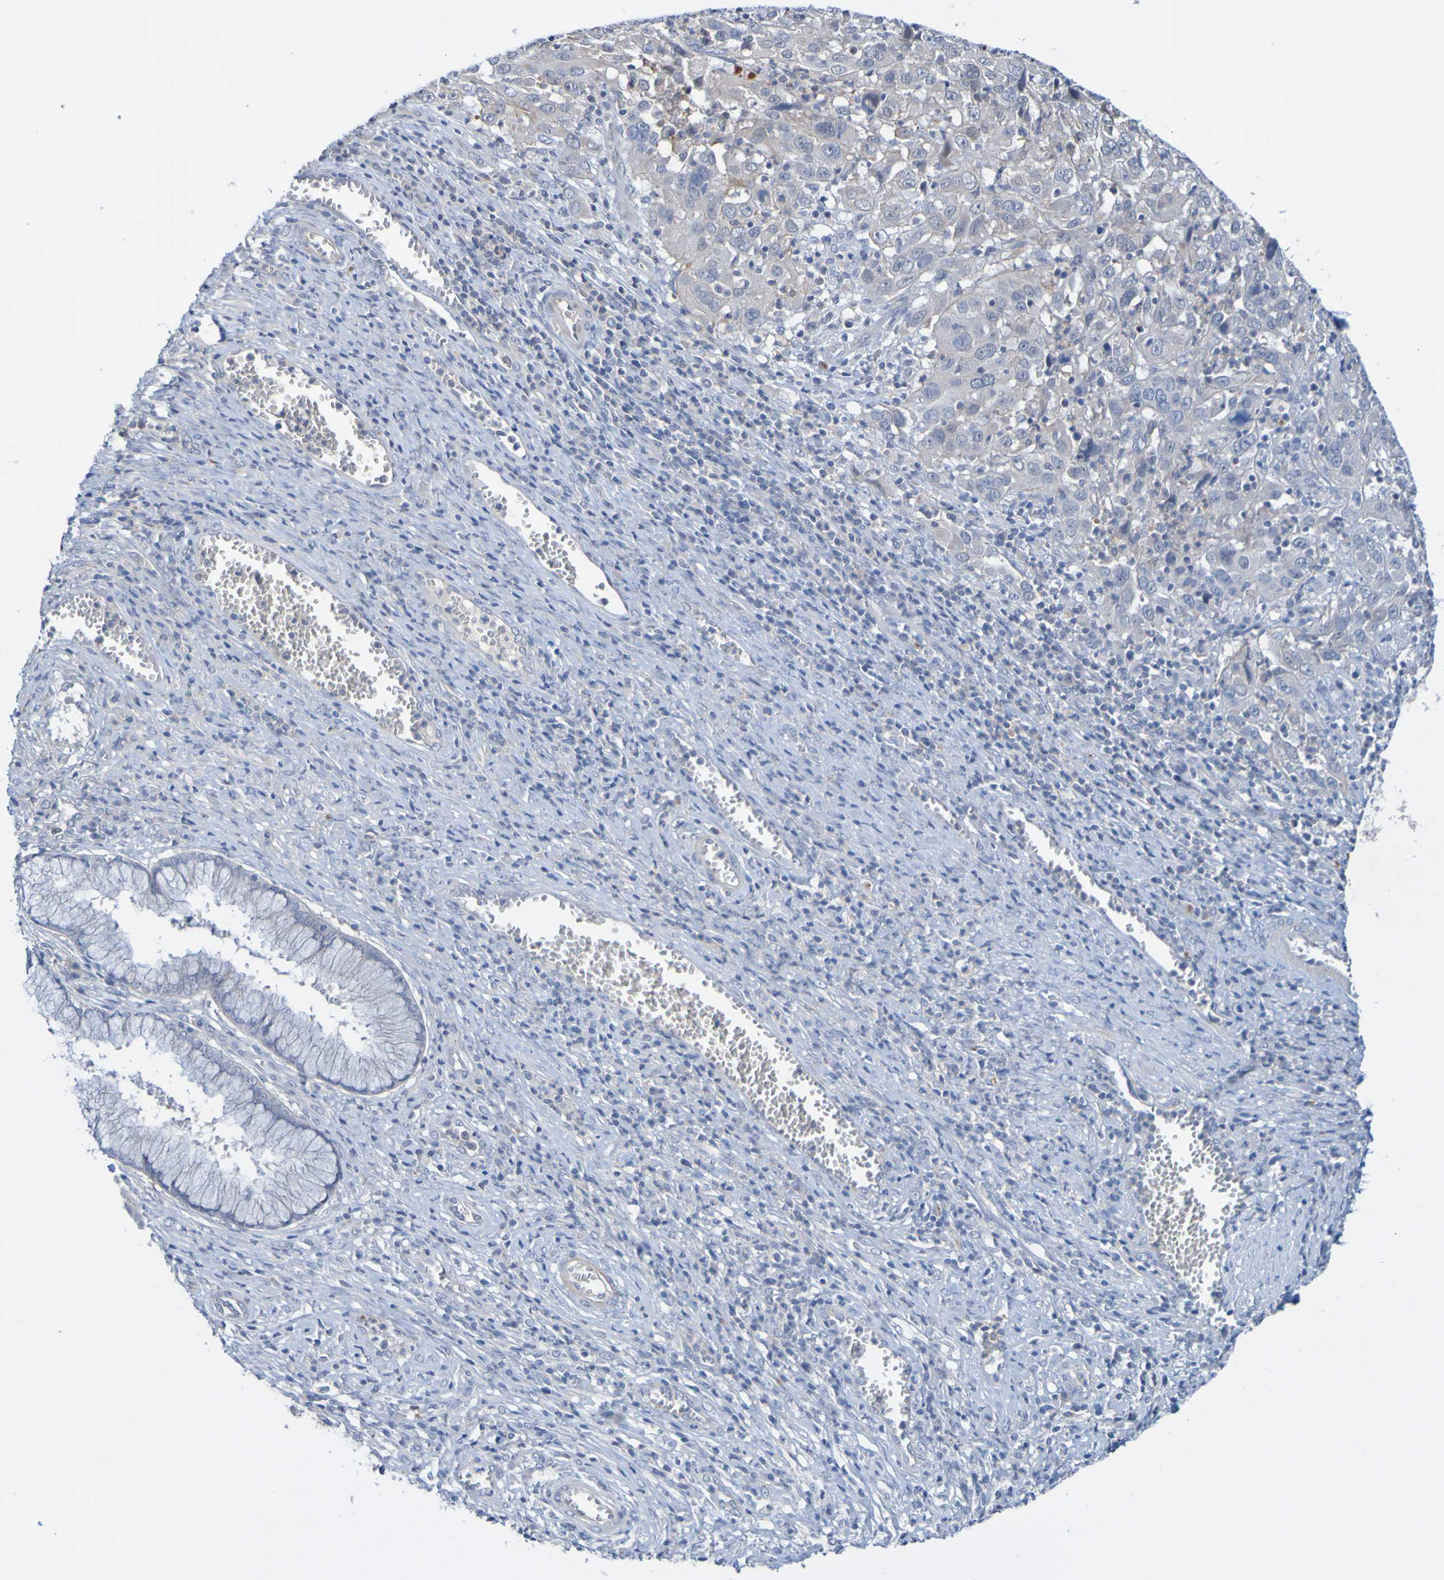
{"staining": {"intensity": "negative", "quantity": "none", "location": "none"}, "tissue": "cervical cancer", "cell_type": "Tumor cells", "image_type": "cancer", "snomed": [{"axis": "morphology", "description": "Squamous cell carcinoma, NOS"}, {"axis": "topography", "description": "Cervix"}], "caption": "Protein analysis of squamous cell carcinoma (cervical) exhibits no significant expression in tumor cells.", "gene": "ACMSD", "patient": {"sex": "female", "age": 32}}